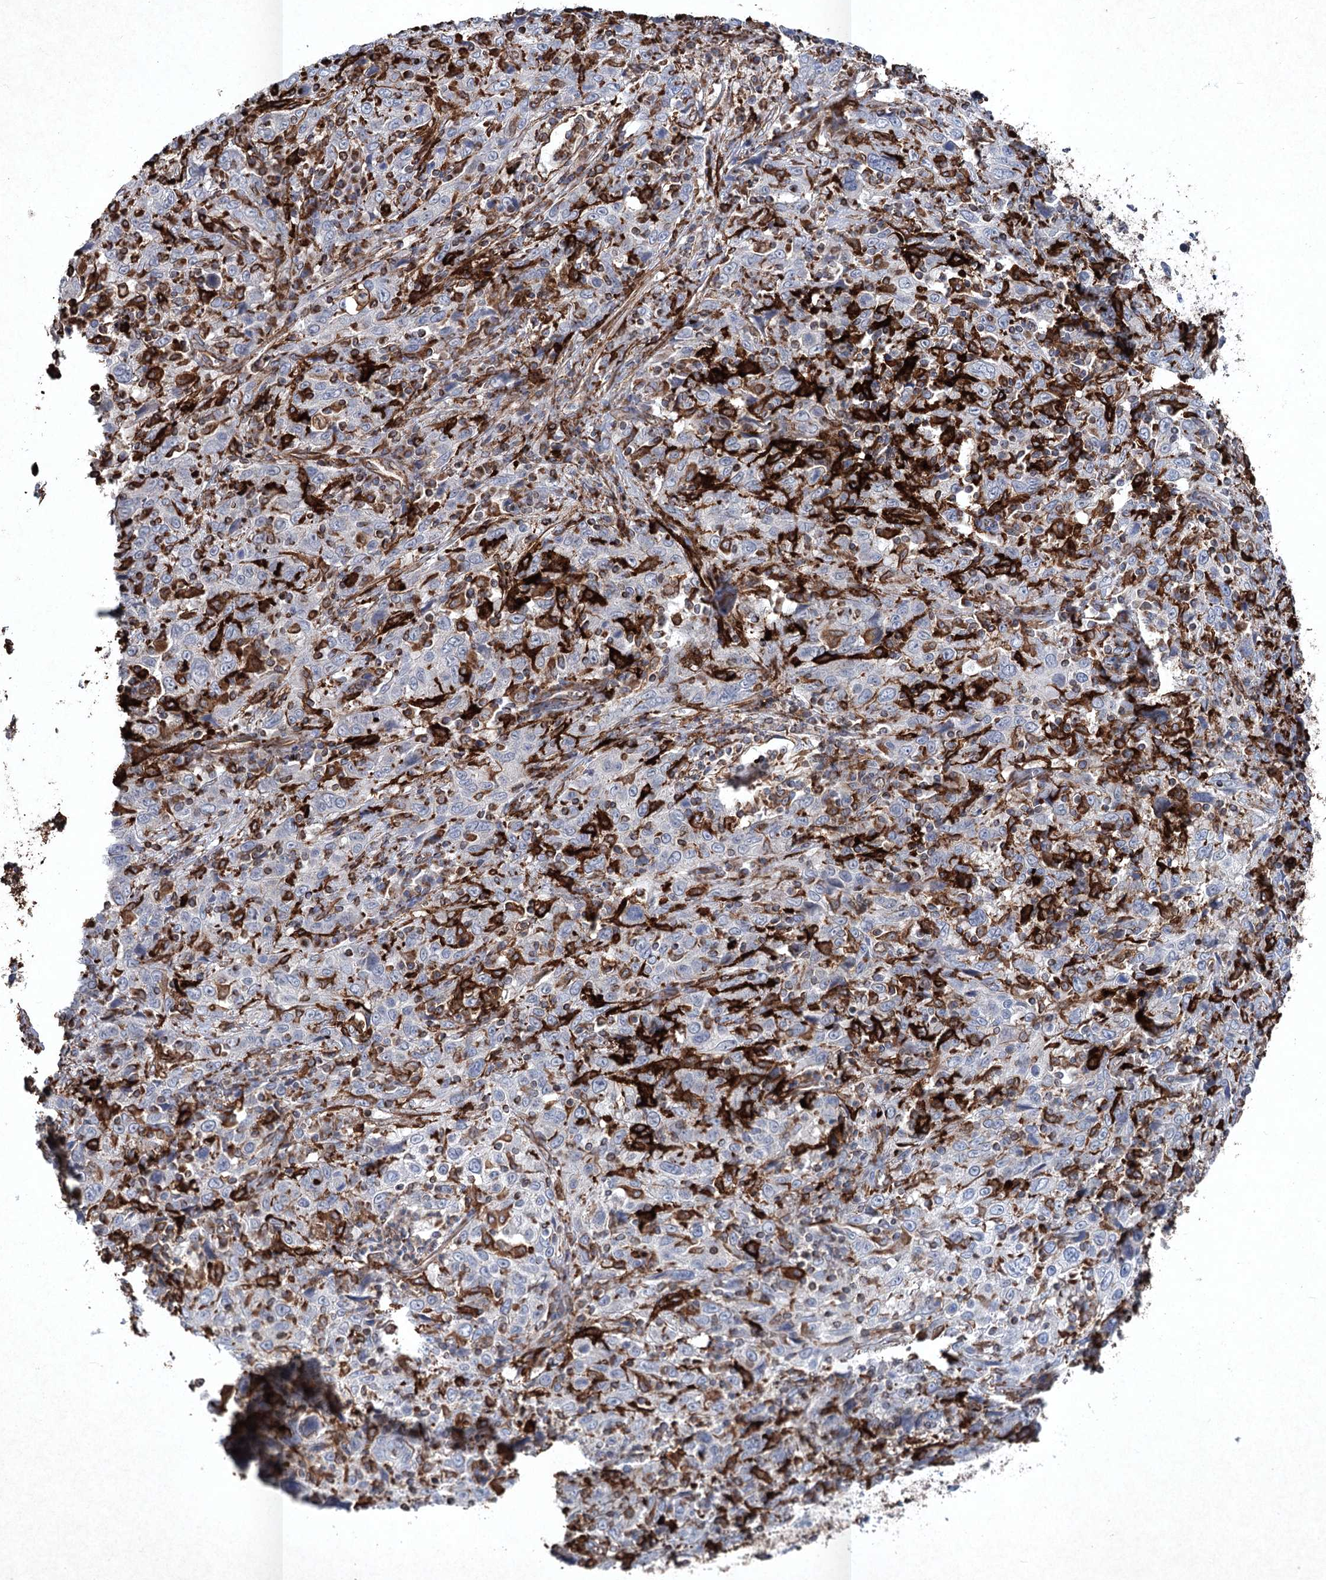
{"staining": {"intensity": "negative", "quantity": "none", "location": "none"}, "tissue": "cervical cancer", "cell_type": "Tumor cells", "image_type": "cancer", "snomed": [{"axis": "morphology", "description": "Squamous cell carcinoma, NOS"}, {"axis": "topography", "description": "Cervix"}], "caption": "High power microscopy image of an immunohistochemistry image of squamous cell carcinoma (cervical), revealing no significant staining in tumor cells.", "gene": "CLEC4M", "patient": {"sex": "female", "age": 46}}